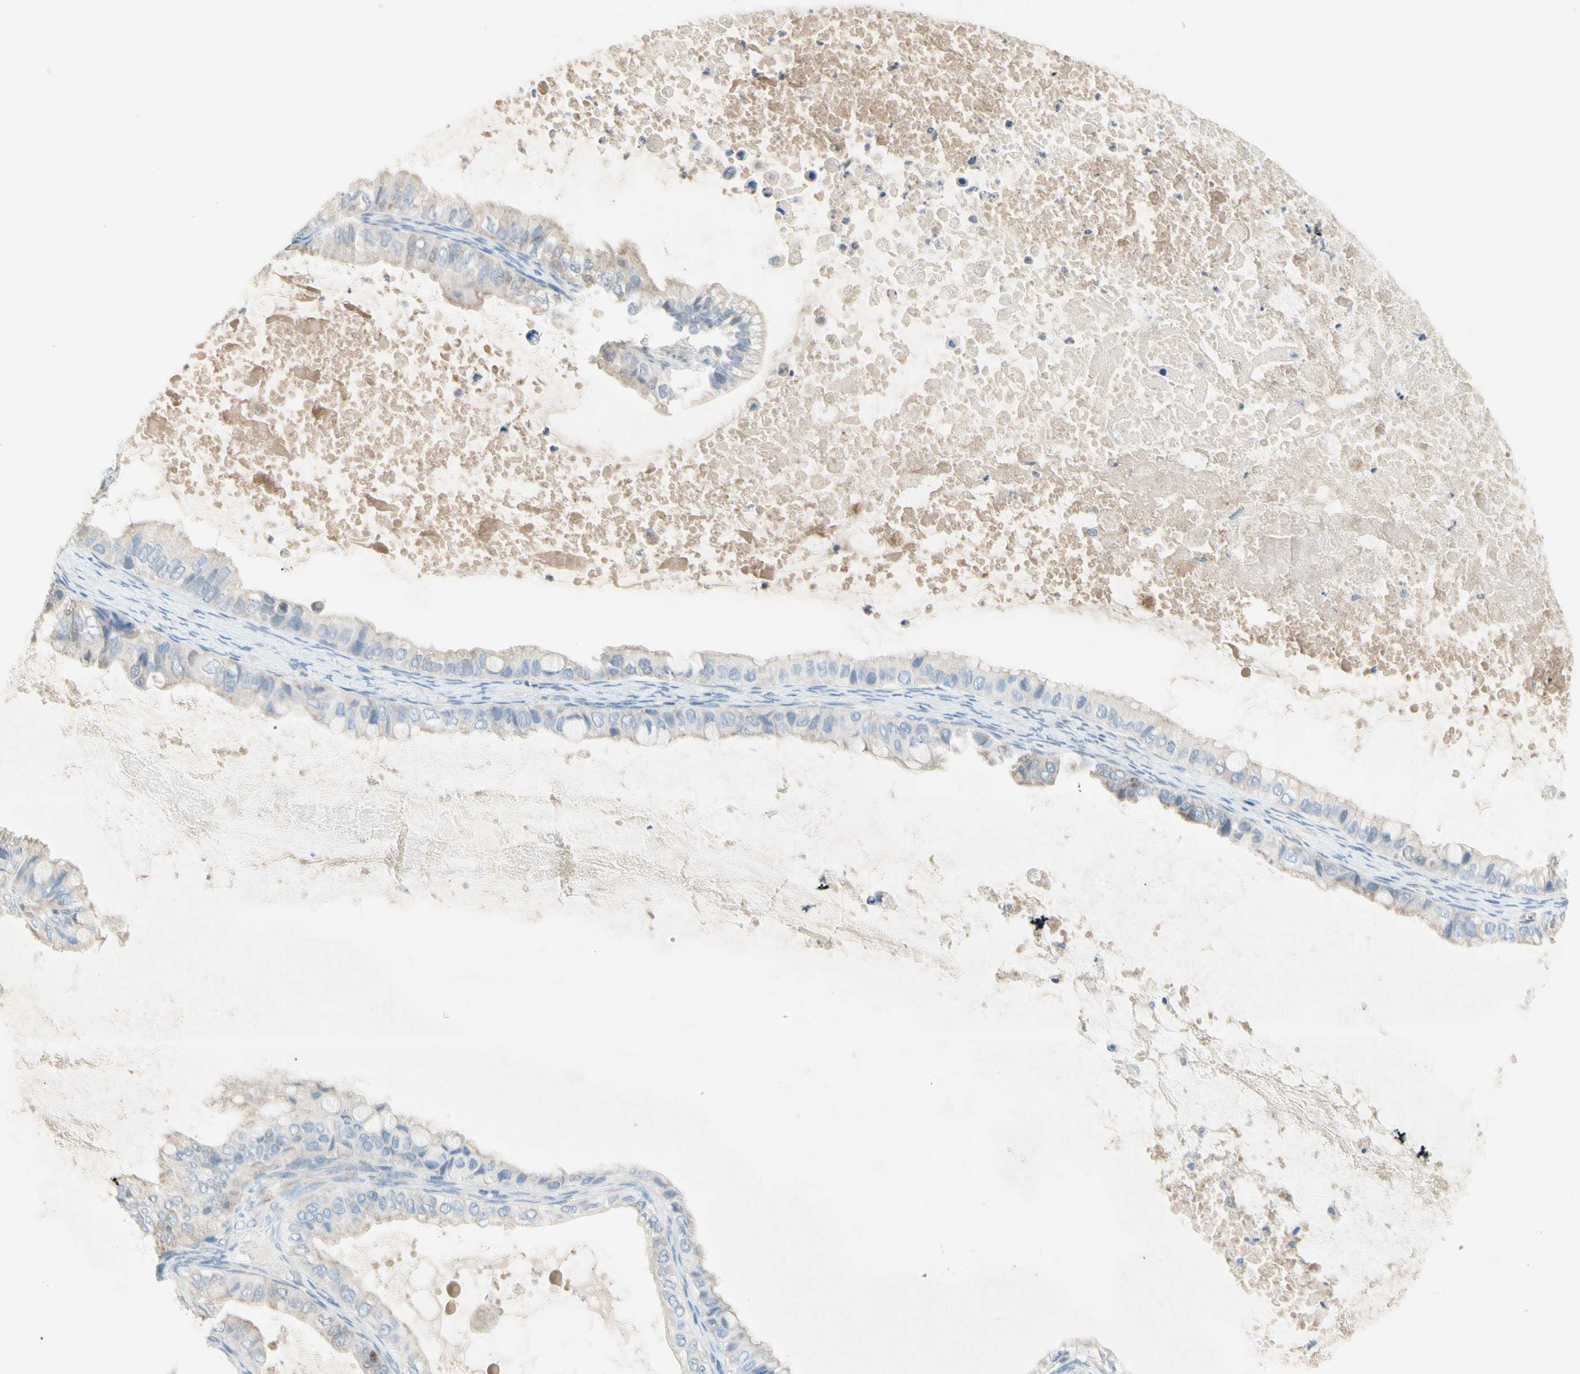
{"staining": {"intensity": "weak", "quantity": "25%-75%", "location": "cytoplasmic/membranous"}, "tissue": "ovarian cancer", "cell_type": "Tumor cells", "image_type": "cancer", "snomed": [{"axis": "morphology", "description": "Cystadenocarcinoma, mucinous, NOS"}, {"axis": "topography", "description": "Ovary"}], "caption": "Ovarian mucinous cystadenocarcinoma stained for a protein (brown) demonstrates weak cytoplasmic/membranous positive staining in about 25%-75% of tumor cells.", "gene": "MFF", "patient": {"sex": "female", "age": 80}}